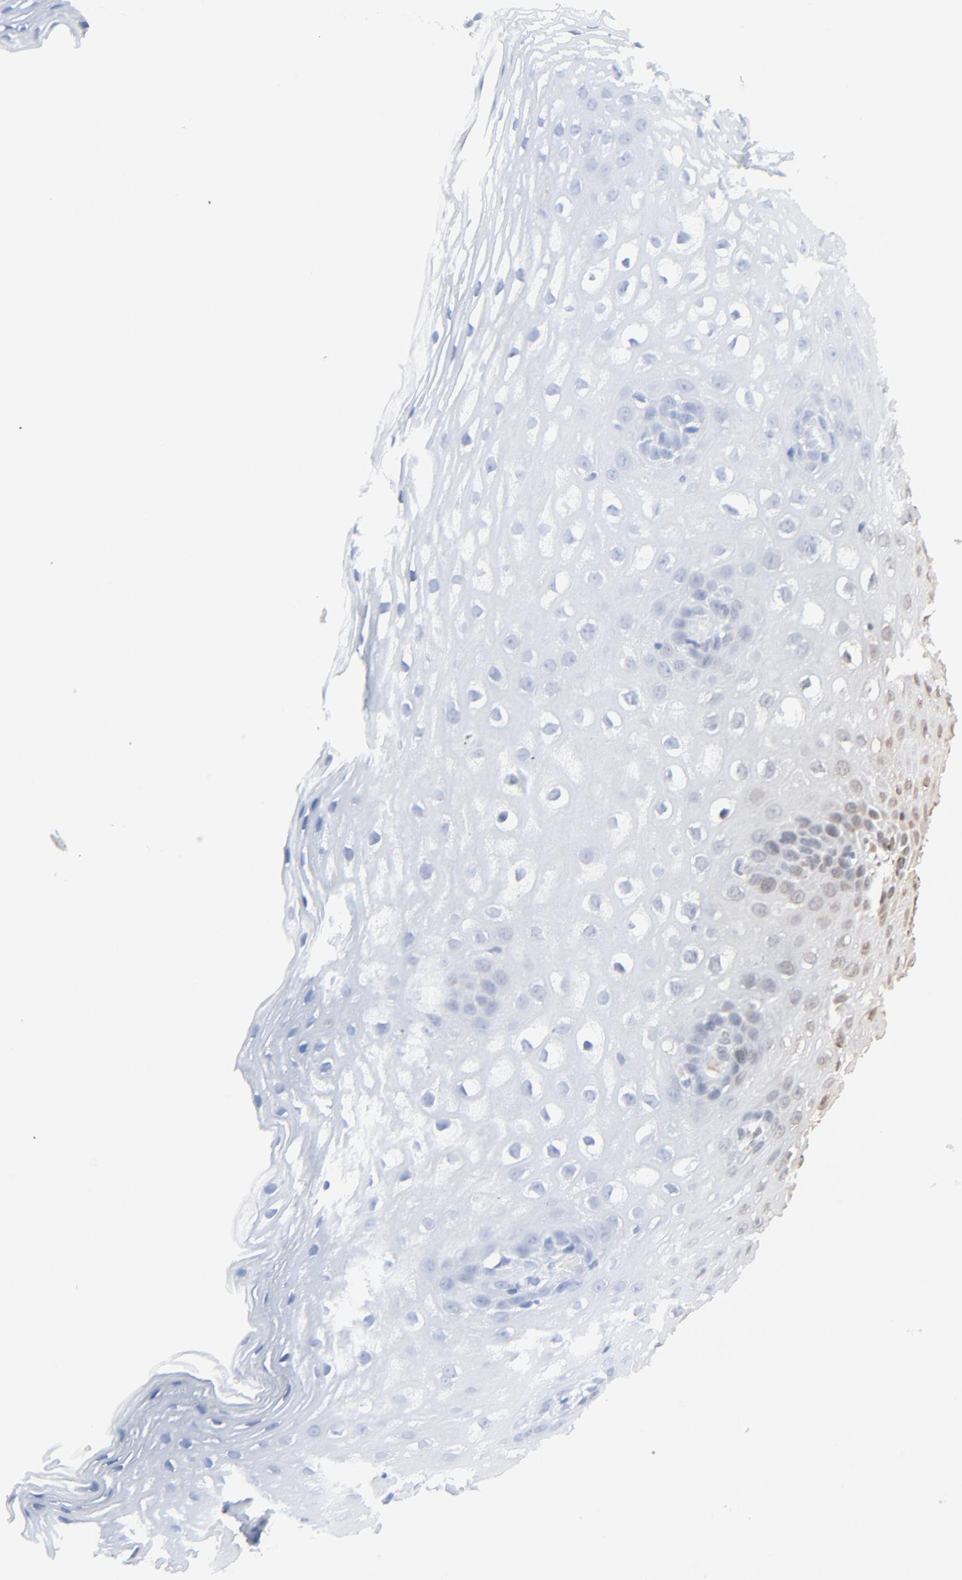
{"staining": {"intensity": "weak", "quantity": "<25%", "location": "nuclear"}, "tissue": "esophagus", "cell_type": "Squamous epithelial cells", "image_type": "normal", "snomed": [{"axis": "morphology", "description": "Normal tissue, NOS"}, {"axis": "topography", "description": "Esophagus"}], "caption": "Squamous epithelial cells are negative for brown protein staining in normal esophagus. (Stains: DAB (3,3'-diaminobenzidine) immunohistochemistry (IHC) with hematoxylin counter stain, Microscopy: brightfield microscopy at high magnification).", "gene": "FAM227A", "patient": {"sex": "female", "age": 70}}